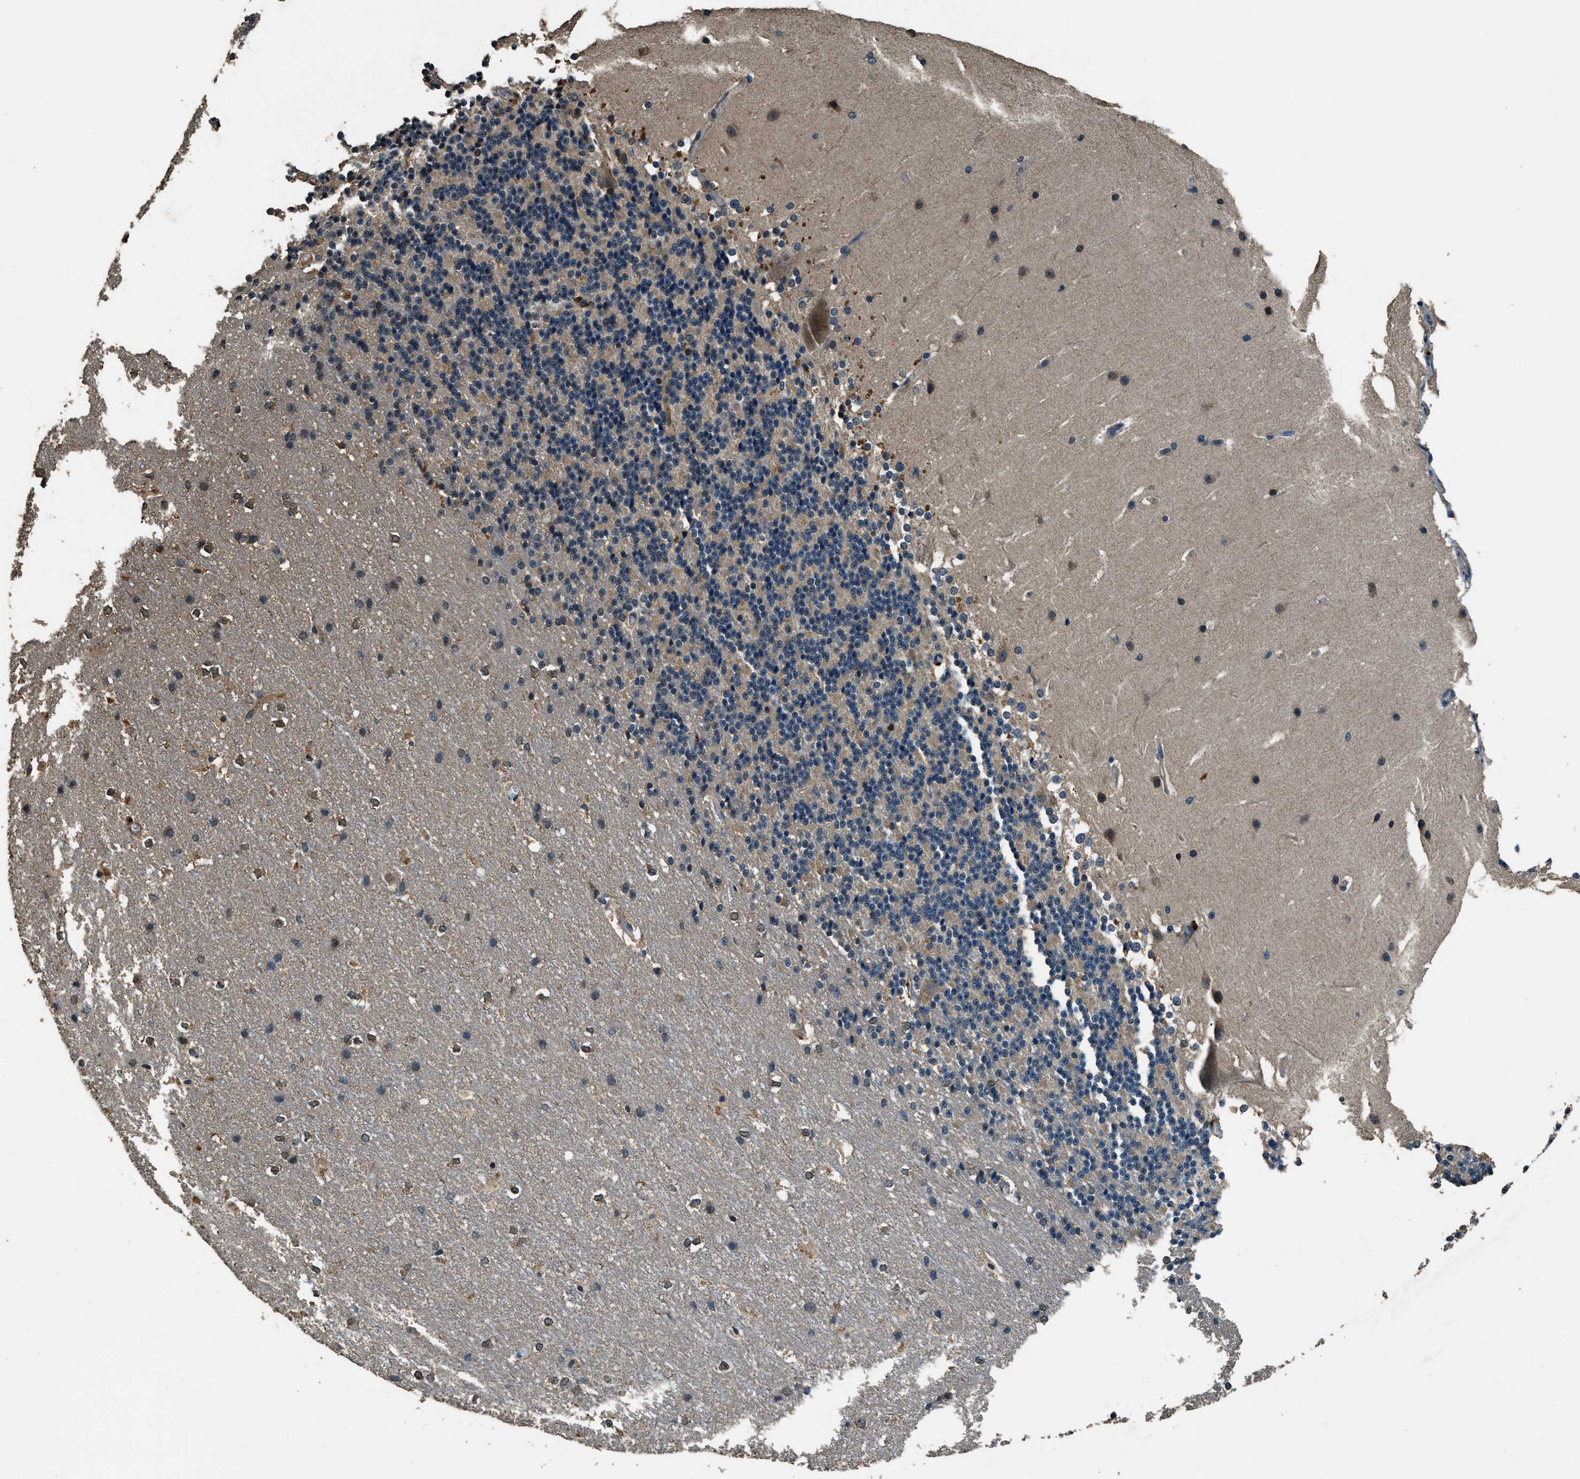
{"staining": {"intensity": "weak", "quantity": "<25%", "location": "cytoplasmic/membranous"}, "tissue": "cerebellum", "cell_type": "Cells in granular layer", "image_type": "normal", "snomed": [{"axis": "morphology", "description": "Normal tissue, NOS"}, {"axis": "topography", "description": "Cerebellum"}], "caption": "Immunohistochemical staining of unremarkable human cerebellum reveals no significant expression in cells in granular layer. (DAB IHC, high magnification).", "gene": "SALL3", "patient": {"sex": "female", "age": 19}}